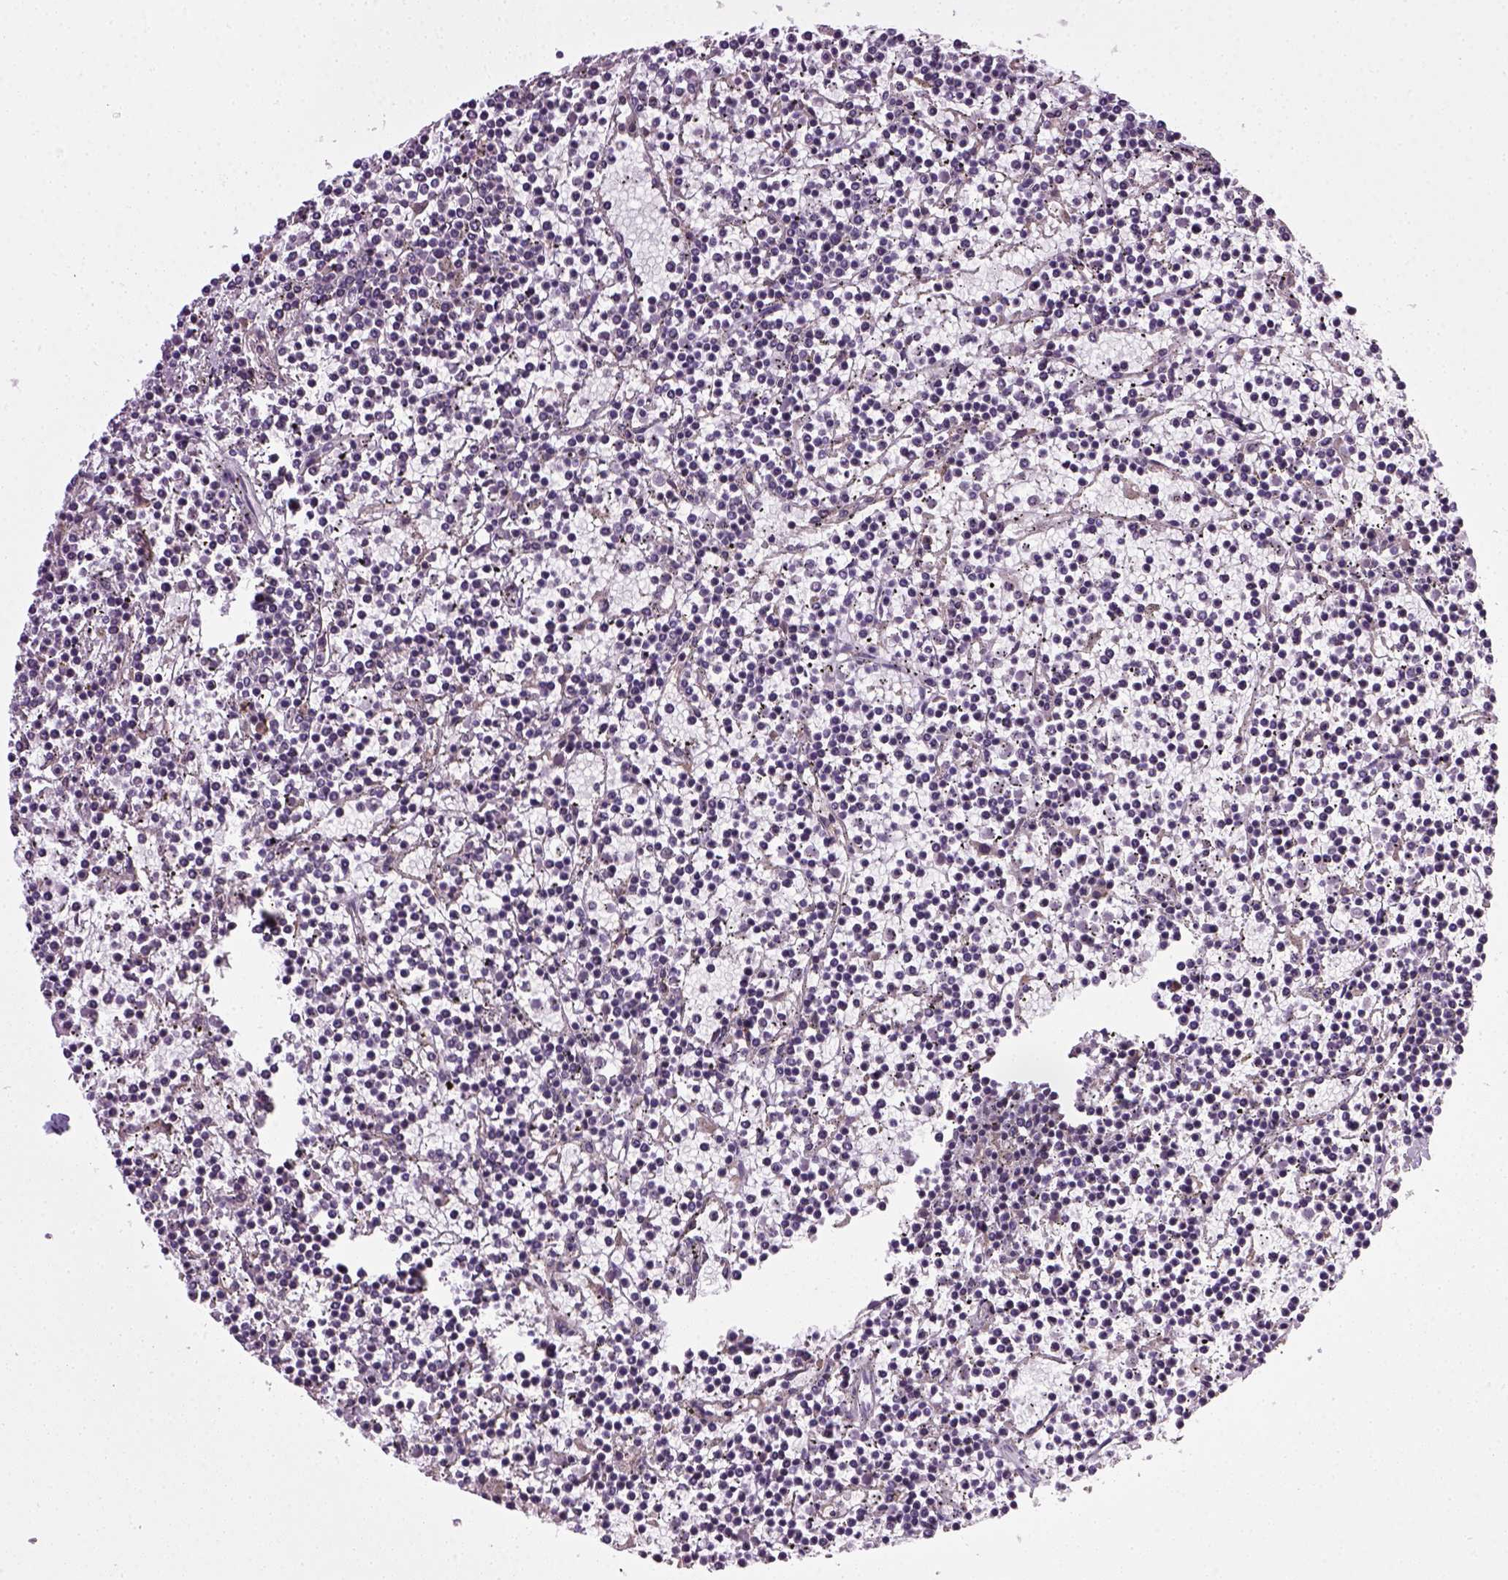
{"staining": {"intensity": "negative", "quantity": "none", "location": "none"}, "tissue": "lymphoma", "cell_type": "Tumor cells", "image_type": "cancer", "snomed": [{"axis": "morphology", "description": "Malignant lymphoma, non-Hodgkin's type, Low grade"}, {"axis": "topography", "description": "Spleen"}], "caption": "Immunohistochemical staining of low-grade malignant lymphoma, non-Hodgkin's type shows no significant expression in tumor cells.", "gene": "TPRG1", "patient": {"sex": "female", "age": 19}}